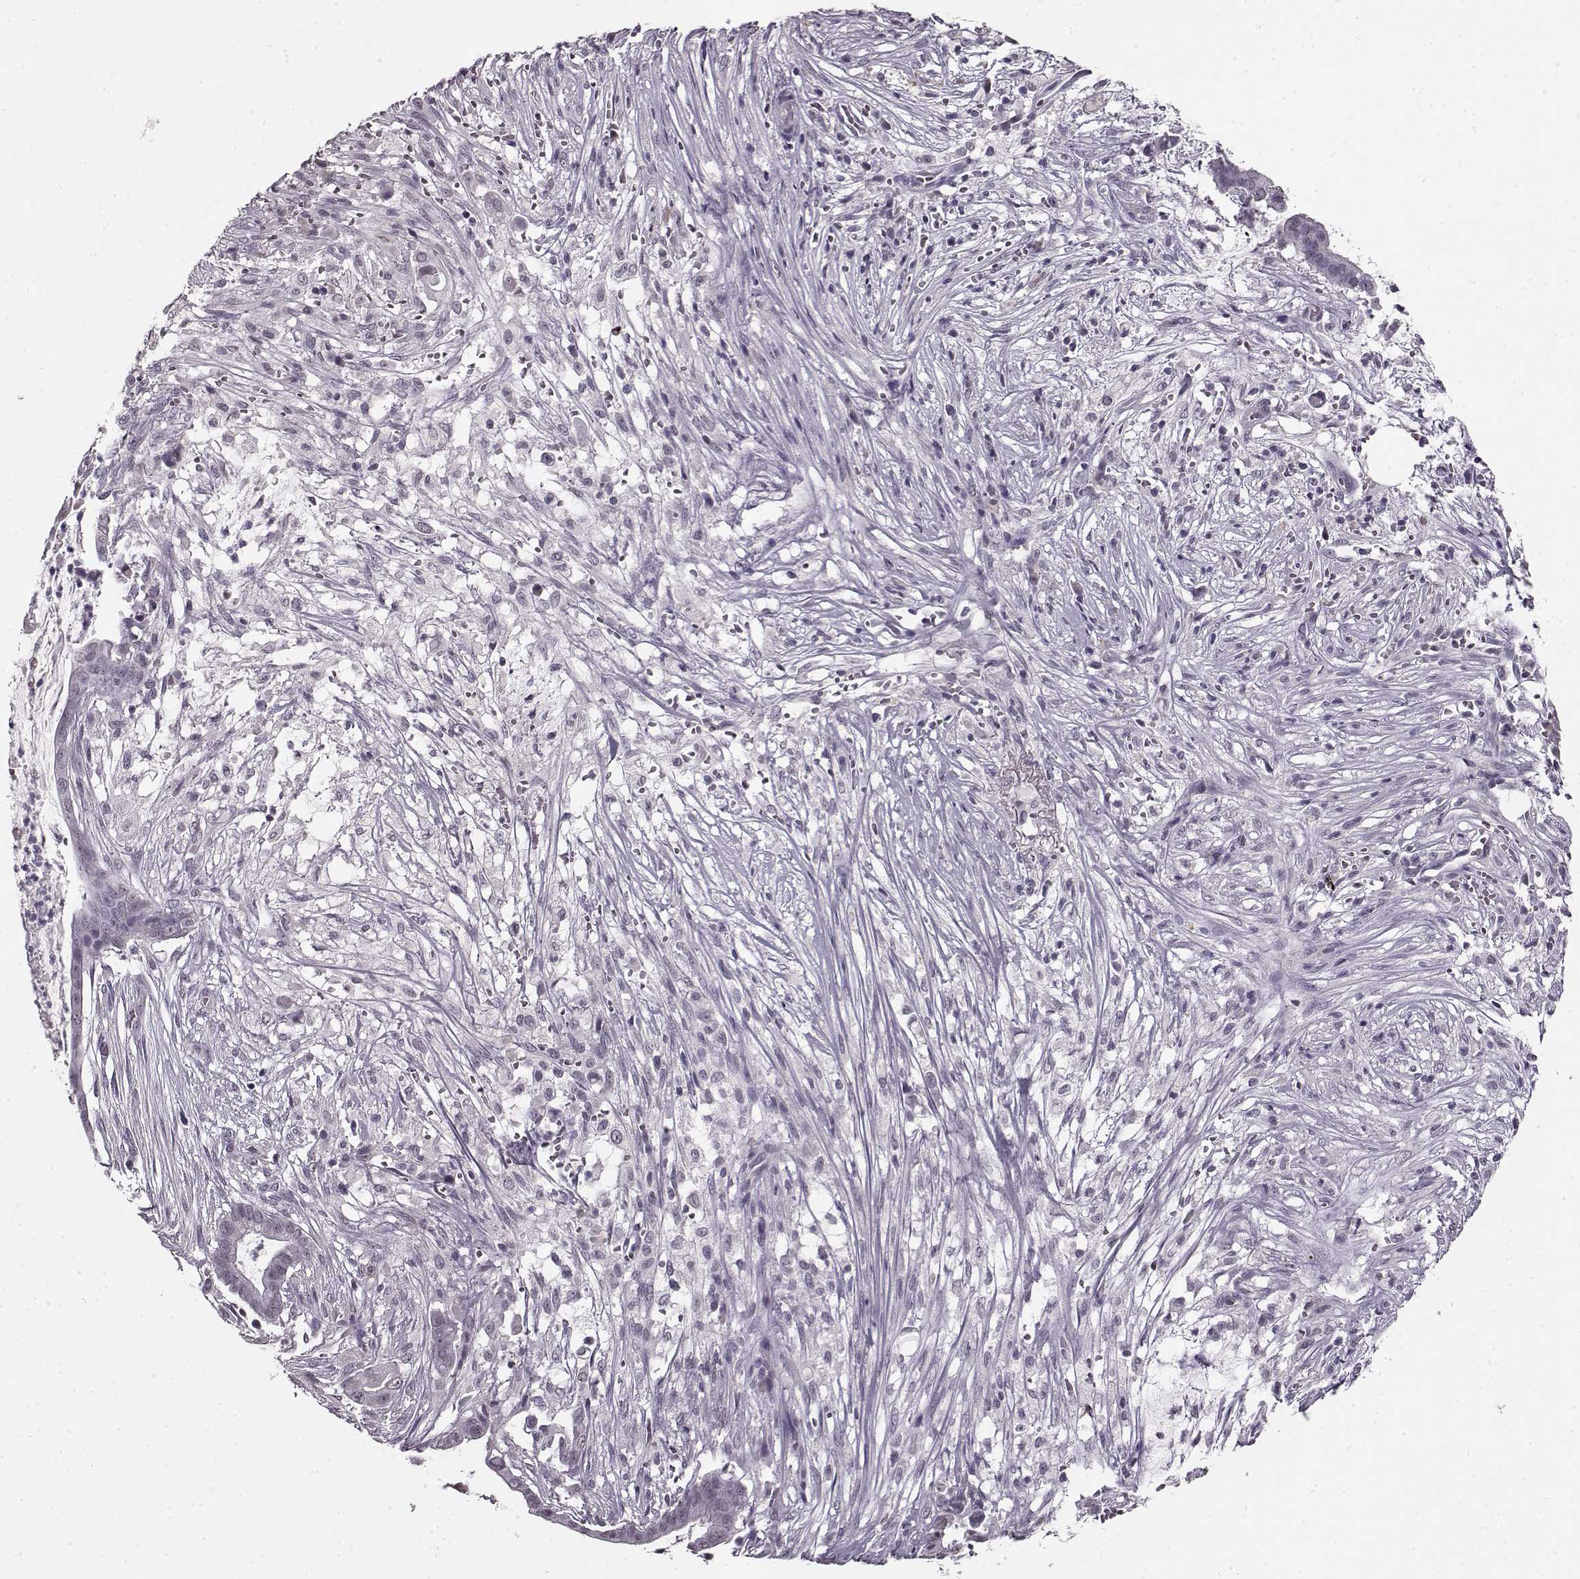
{"staining": {"intensity": "negative", "quantity": "none", "location": "none"}, "tissue": "pancreatic cancer", "cell_type": "Tumor cells", "image_type": "cancer", "snomed": [{"axis": "morphology", "description": "Adenocarcinoma, NOS"}, {"axis": "topography", "description": "Pancreas"}], "caption": "Immunohistochemical staining of adenocarcinoma (pancreatic) reveals no significant positivity in tumor cells.", "gene": "RP1L1", "patient": {"sex": "male", "age": 61}}